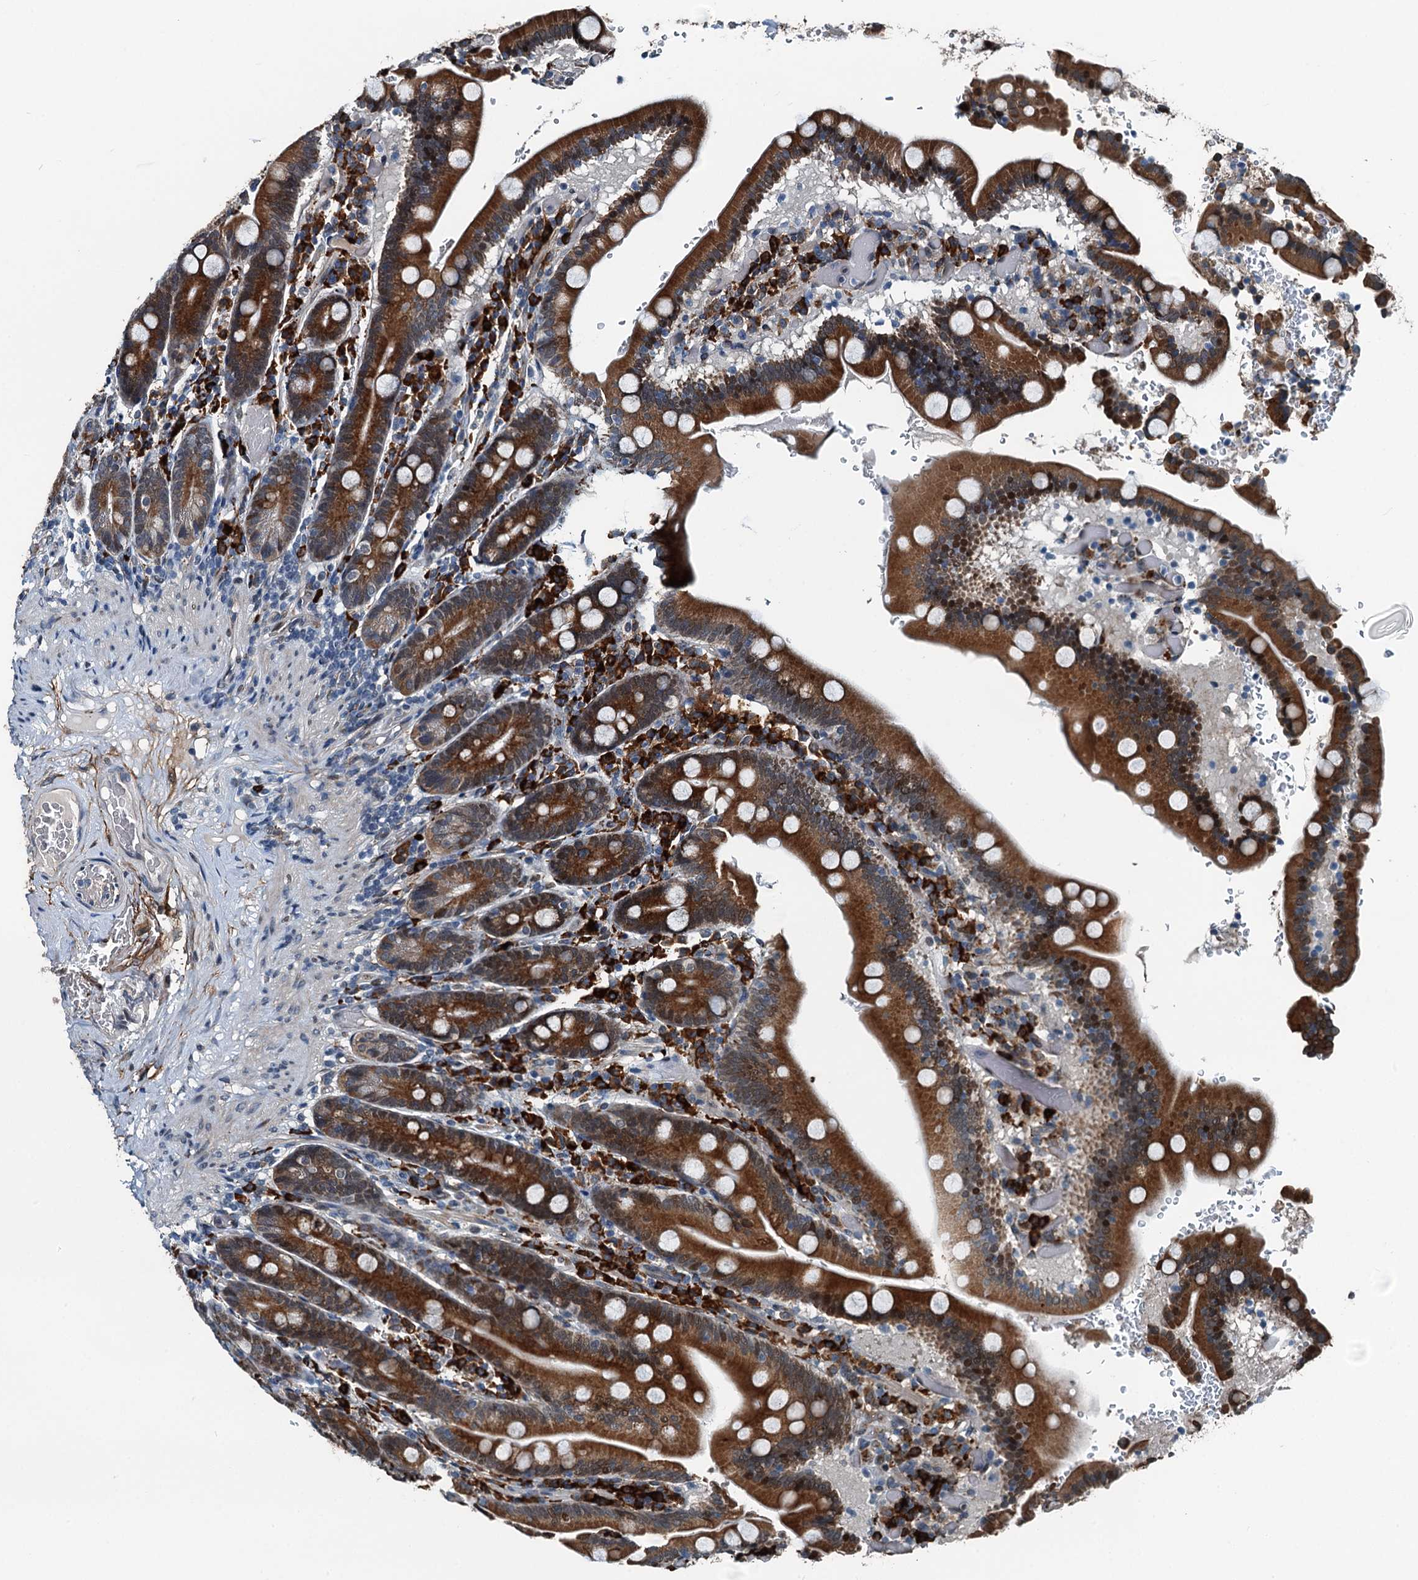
{"staining": {"intensity": "strong", "quantity": ">75%", "location": "cytoplasmic/membranous,nuclear"}, "tissue": "duodenum", "cell_type": "Glandular cells", "image_type": "normal", "snomed": [{"axis": "morphology", "description": "Normal tissue, NOS"}, {"axis": "topography", "description": "Duodenum"}], "caption": "Immunohistochemistry staining of normal duodenum, which demonstrates high levels of strong cytoplasmic/membranous,nuclear expression in about >75% of glandular cells indicating strong cytoplasmic/membranous,nuclear protein expression. The staining was performed using DAB (3,3'-diaminobenzidine) (brown) for protein detection and nuclei were counterstained in hematoxylin (blue).", "gene": "TAMALIN", "patient": {"sex": "female", "age": 62}}